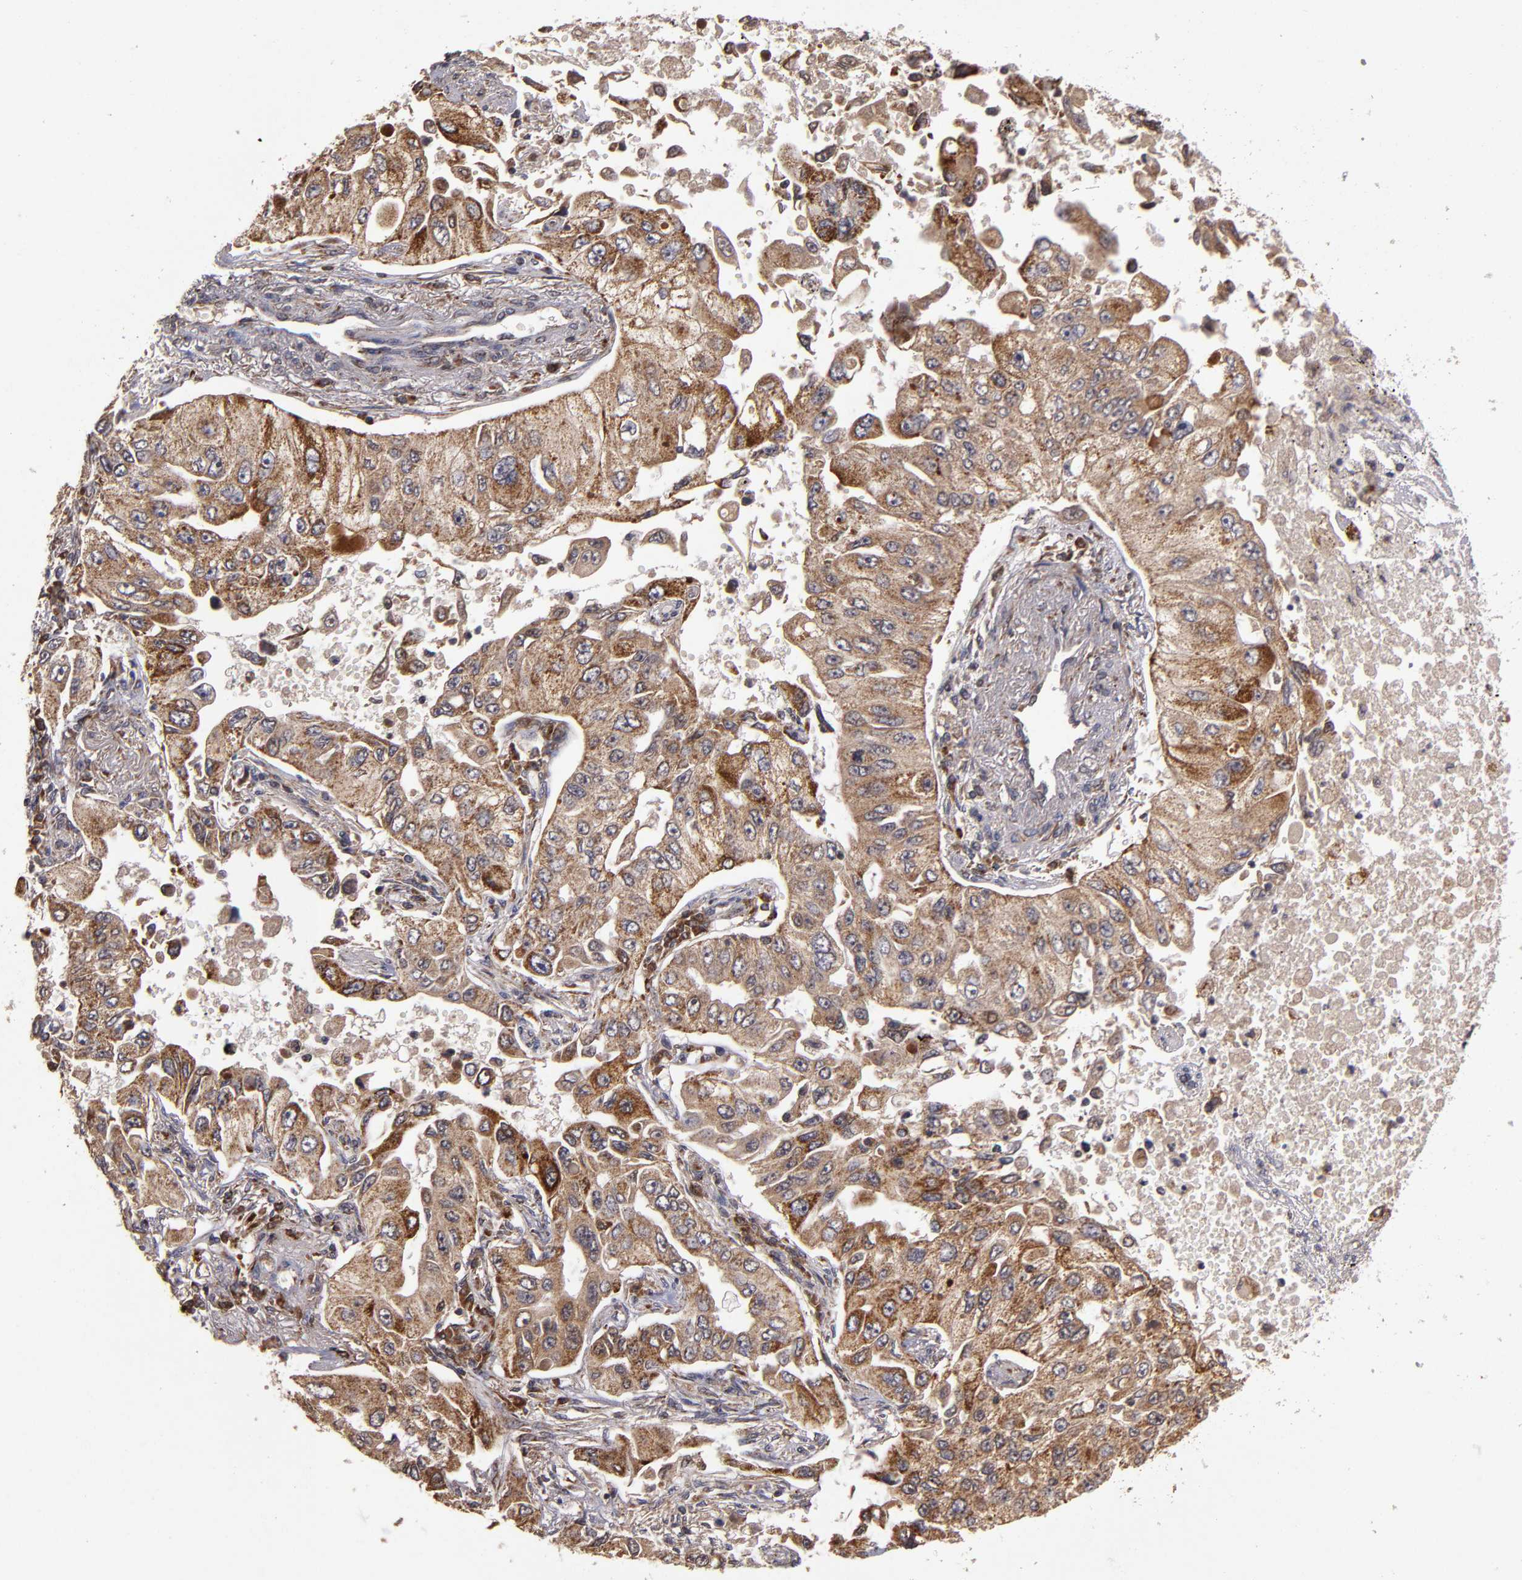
{"staining": {"intensity": "moderate", "quantity": ">75%", "location": "cytoplasmic/membranous"}, "tissue": "lung cancer", "cell_type": "Tumor cells", "image_type": "cancer", "snomed": [{"axis": "morphology", "description": "Adenocarcinoma, NOS"}, {"axis": "topography", "description": "Lung"}], "caption": "Immunohistochemical staining of lung adenocarcinoma shows moderate cytoplasmic/membranous protein positivity in approximately >75% of tumor cells.", "gene": "TIMM9", "patient": {"sex": "male", "age": 84}}